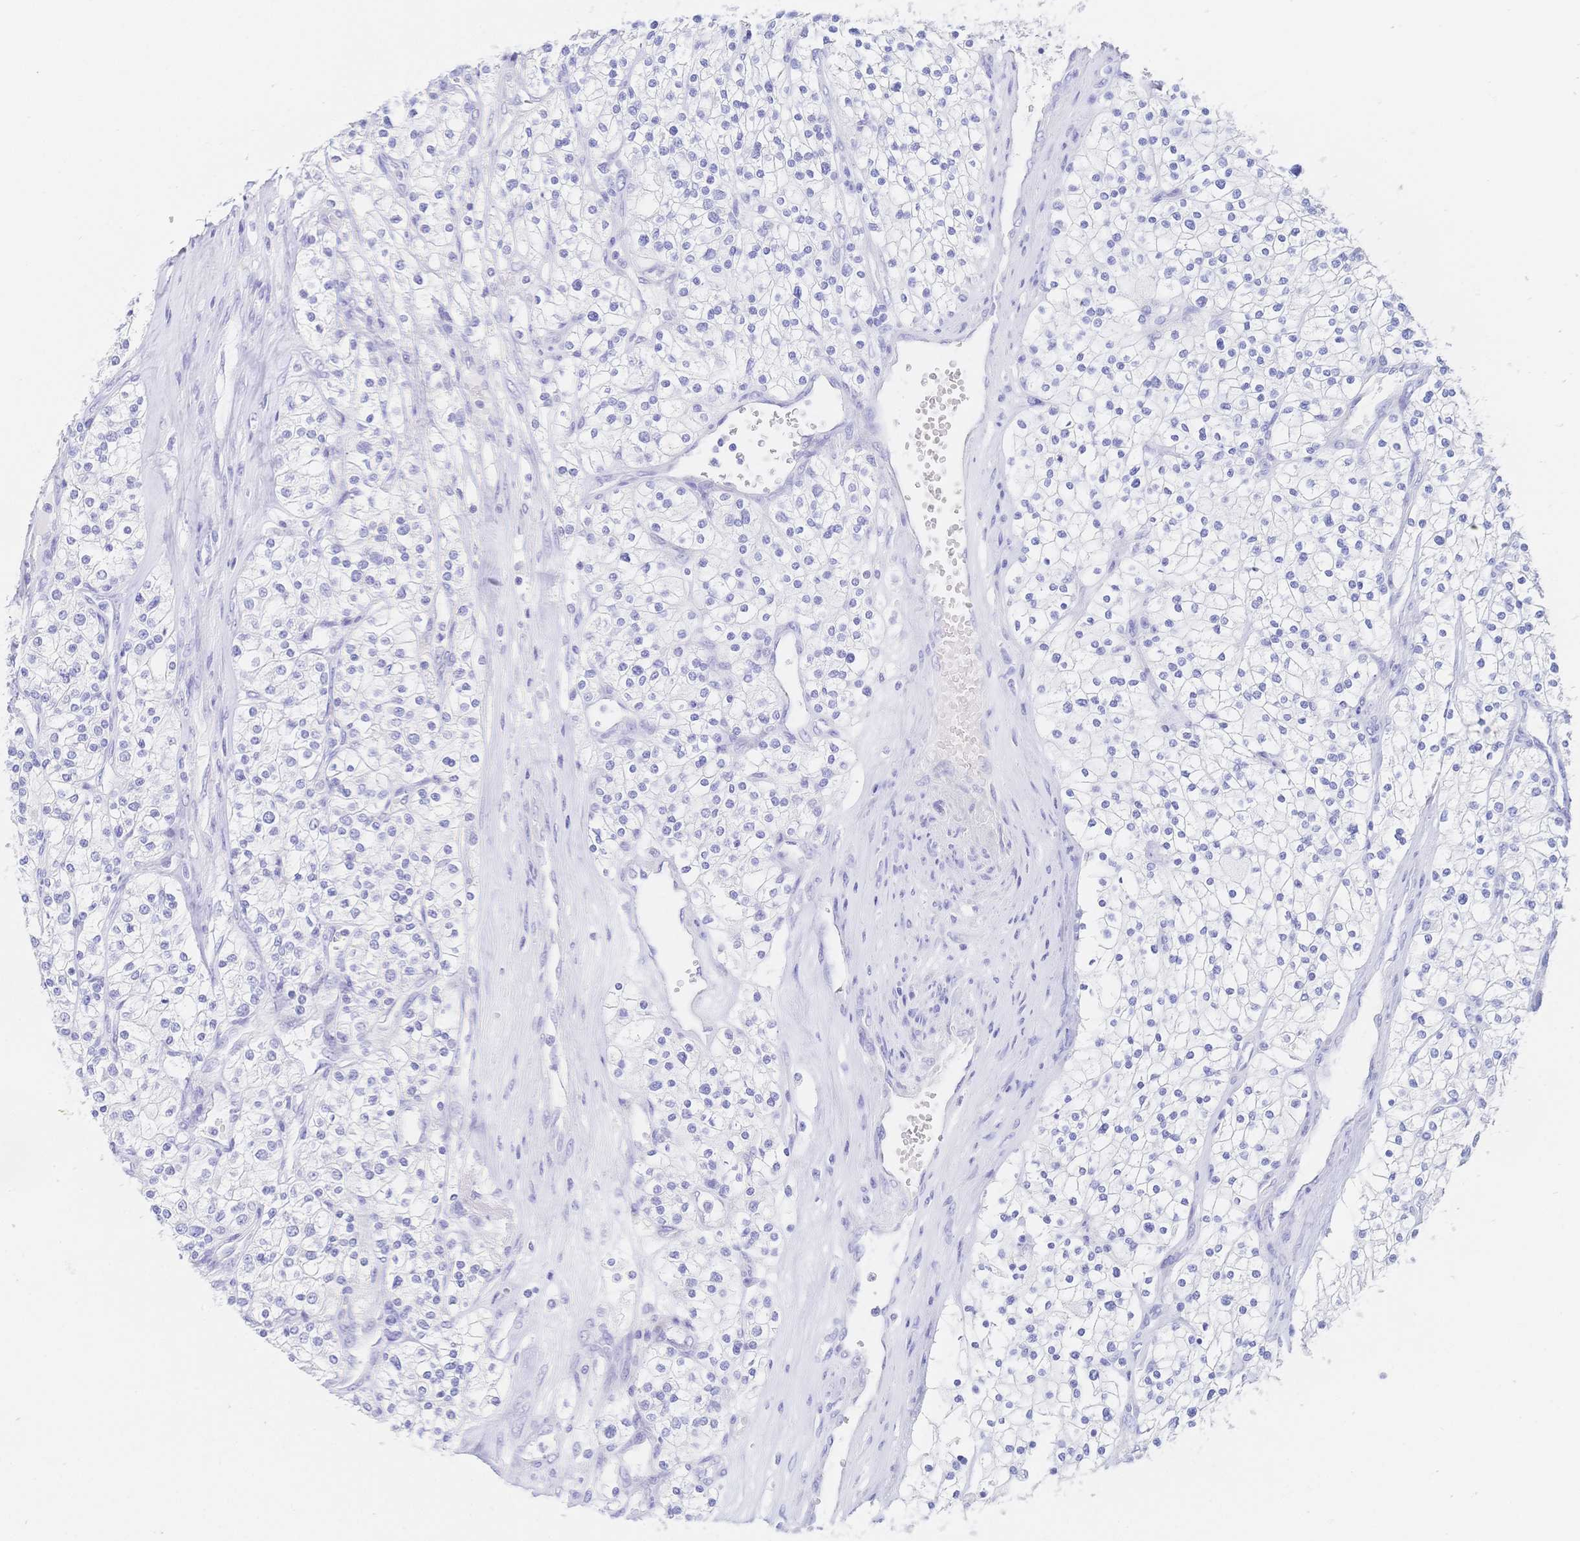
{"staining": {"intensity": "negative", "quantity": "none", "location": "none"}, "tissue": "renal cancer", "cell_type": "Tumor cells", "image_type": "cancer", "snomed": [{"axis": "morphology", "description": "Adenocarcinoma, NOS"}, {"axis": "topography", "description": "Kidney"}], "caption": "Renal cancer (adenocarcinoma) was stained to show a protein in brown. There is no significant staining in tumor cells. (DAB (3,3'-diaminobenzidine) immunohistochemistry (IHC), high magnification).", "gene": "RRM1", "patient": {"sex": "male", "age": 80}}